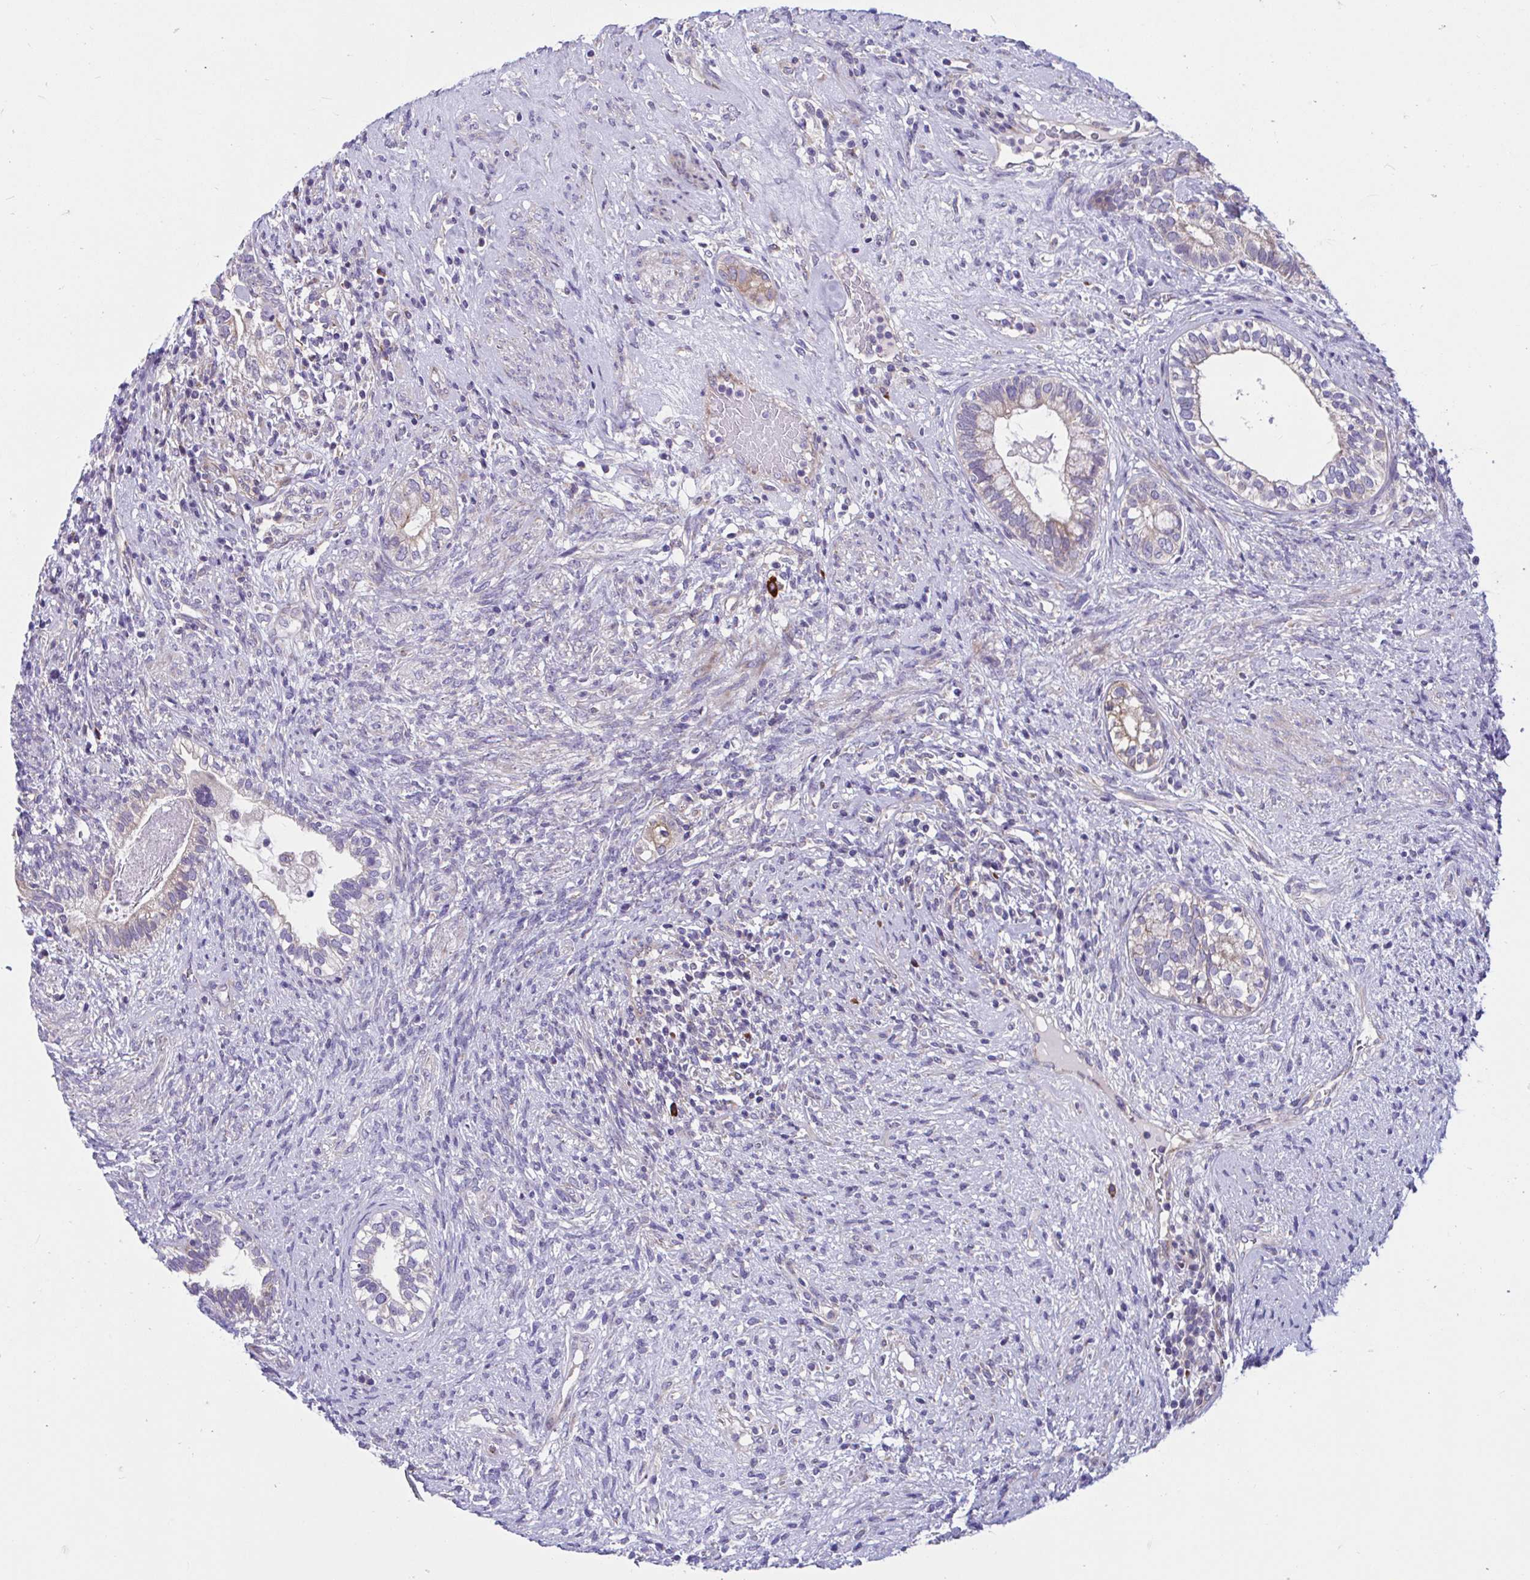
{"staining": {"intensity": "moderate", "quantity": "<25%", "location": "cytoplasmic/membranous"}, "tissue": "testis cancer", "cell_type": "Tumor cells", "image_type": "cancer", "snomed": [{"axis": "morphology", "description": "Seminoma, NOS"}, {"axis": "morphology", "description": "Carcinoma, Embryonal, NOS"}, {"axis": "topography", "description": "Testis"}], "caption": "Protein staining demonstrates moderate cytoplasmic/membranous staining in approximately <25% of tumor cells in testis embryonal carcinoma.", "gene": "WBP1", "patient": {"sex": "male", "age": 41}}